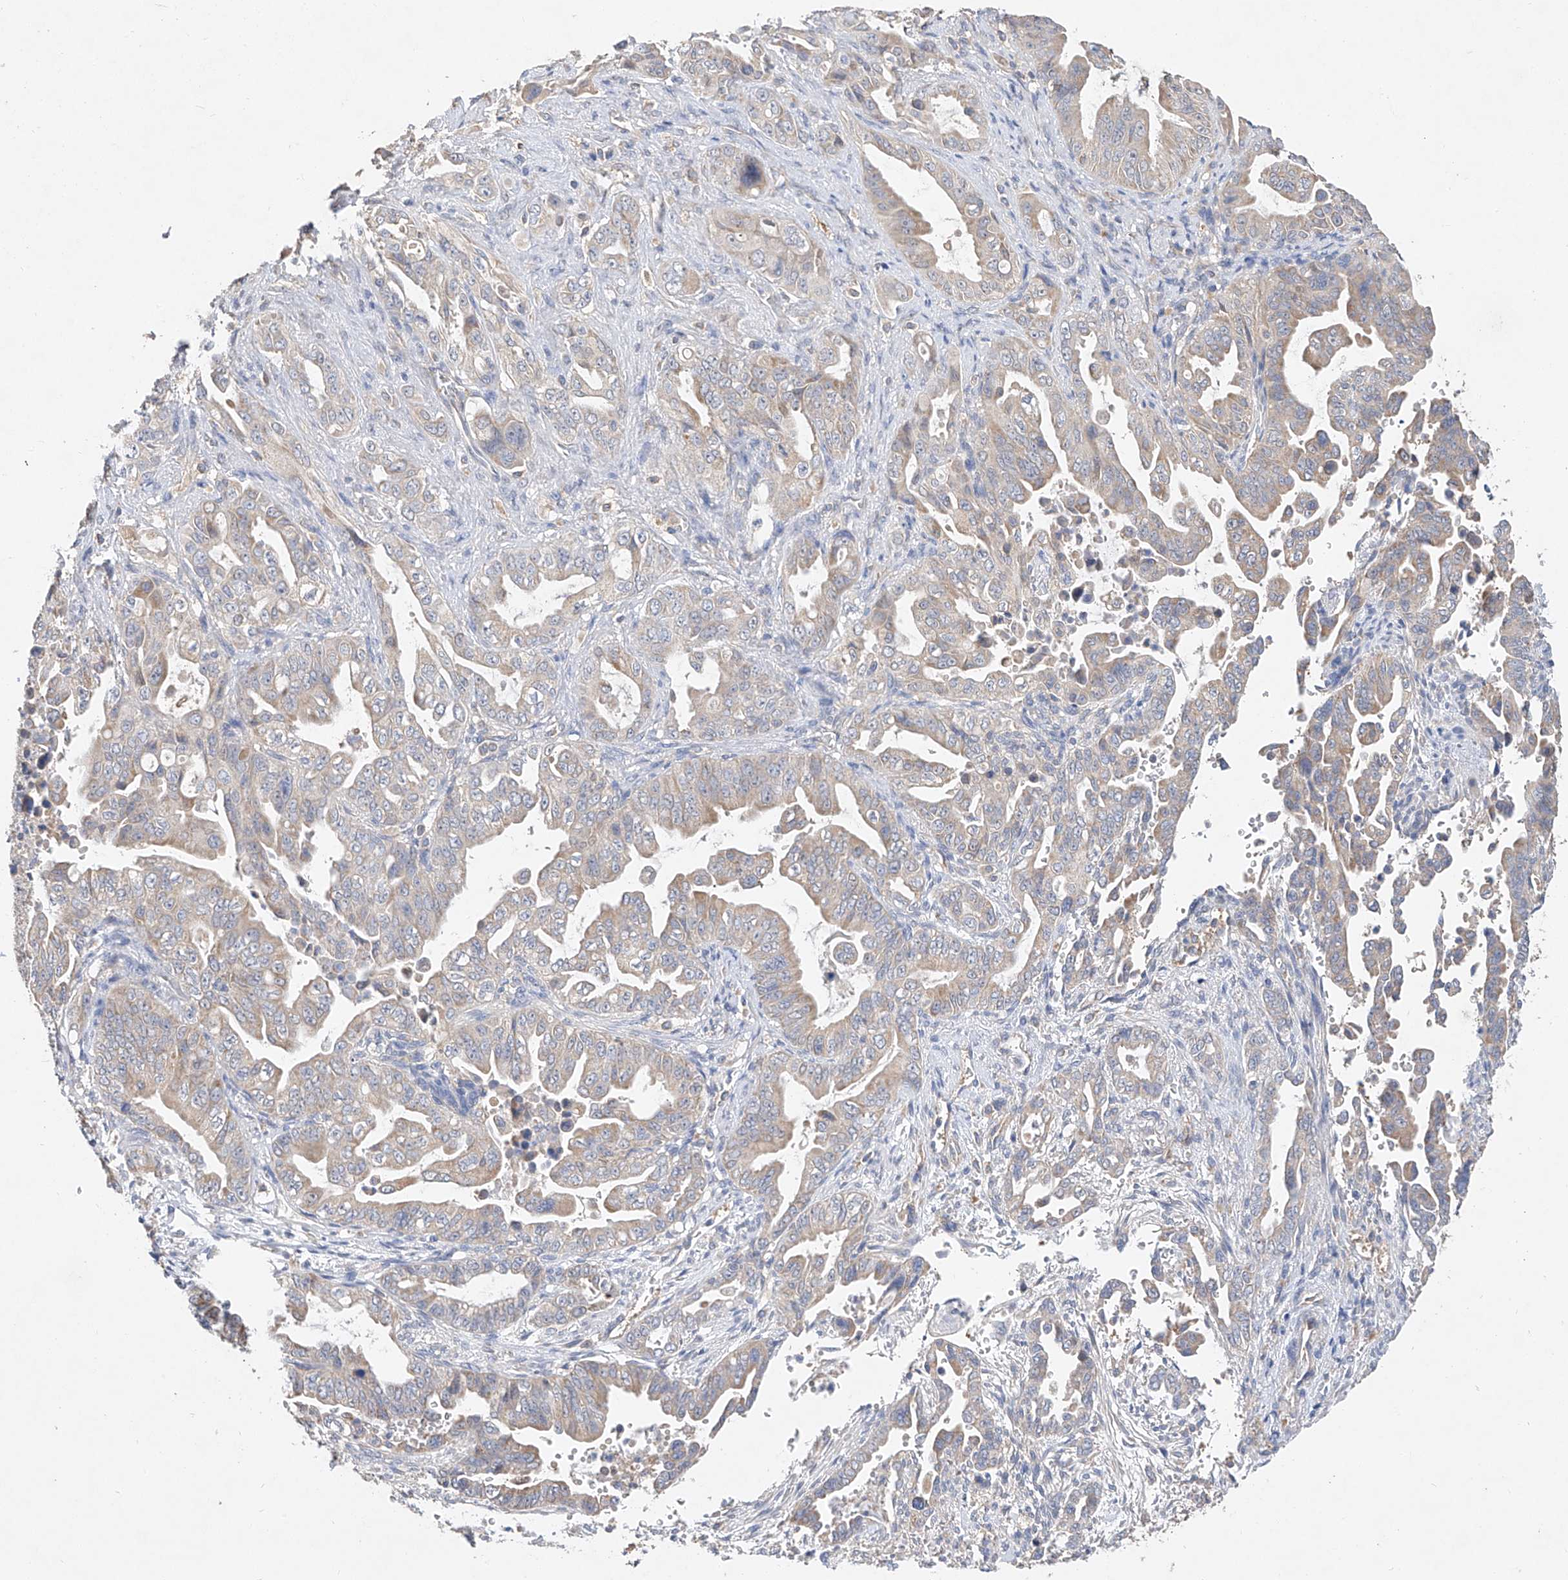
{"staining": {"intensity": "weak", "quantity": "25%-75%", "location": "cytoplasmic/membranous"}, "tissue": "pancreatic cancer", "cell_type": "Tumor cells", "image_type": "cancer", "snomed": [{"axis": "morphology", "description": "Adenocarcinoma, NOS"}, {"axis": "topography", "description": "Pancreas"}], "caption": "Immunohistochemical staining of adenocarcinoma (pancreatic) shows low levels of weak cytoplasmic/membranous protein expression in about 25%-75% of tumor cells. The staining is performed using DAB (3,3'-diaminobenzidine) brown chromogen to label protein expression. The nuclei are counter-stained blue using hematoxylin.", "gene": "AMD1", "patient": {"sex": "male", "age": 70}}